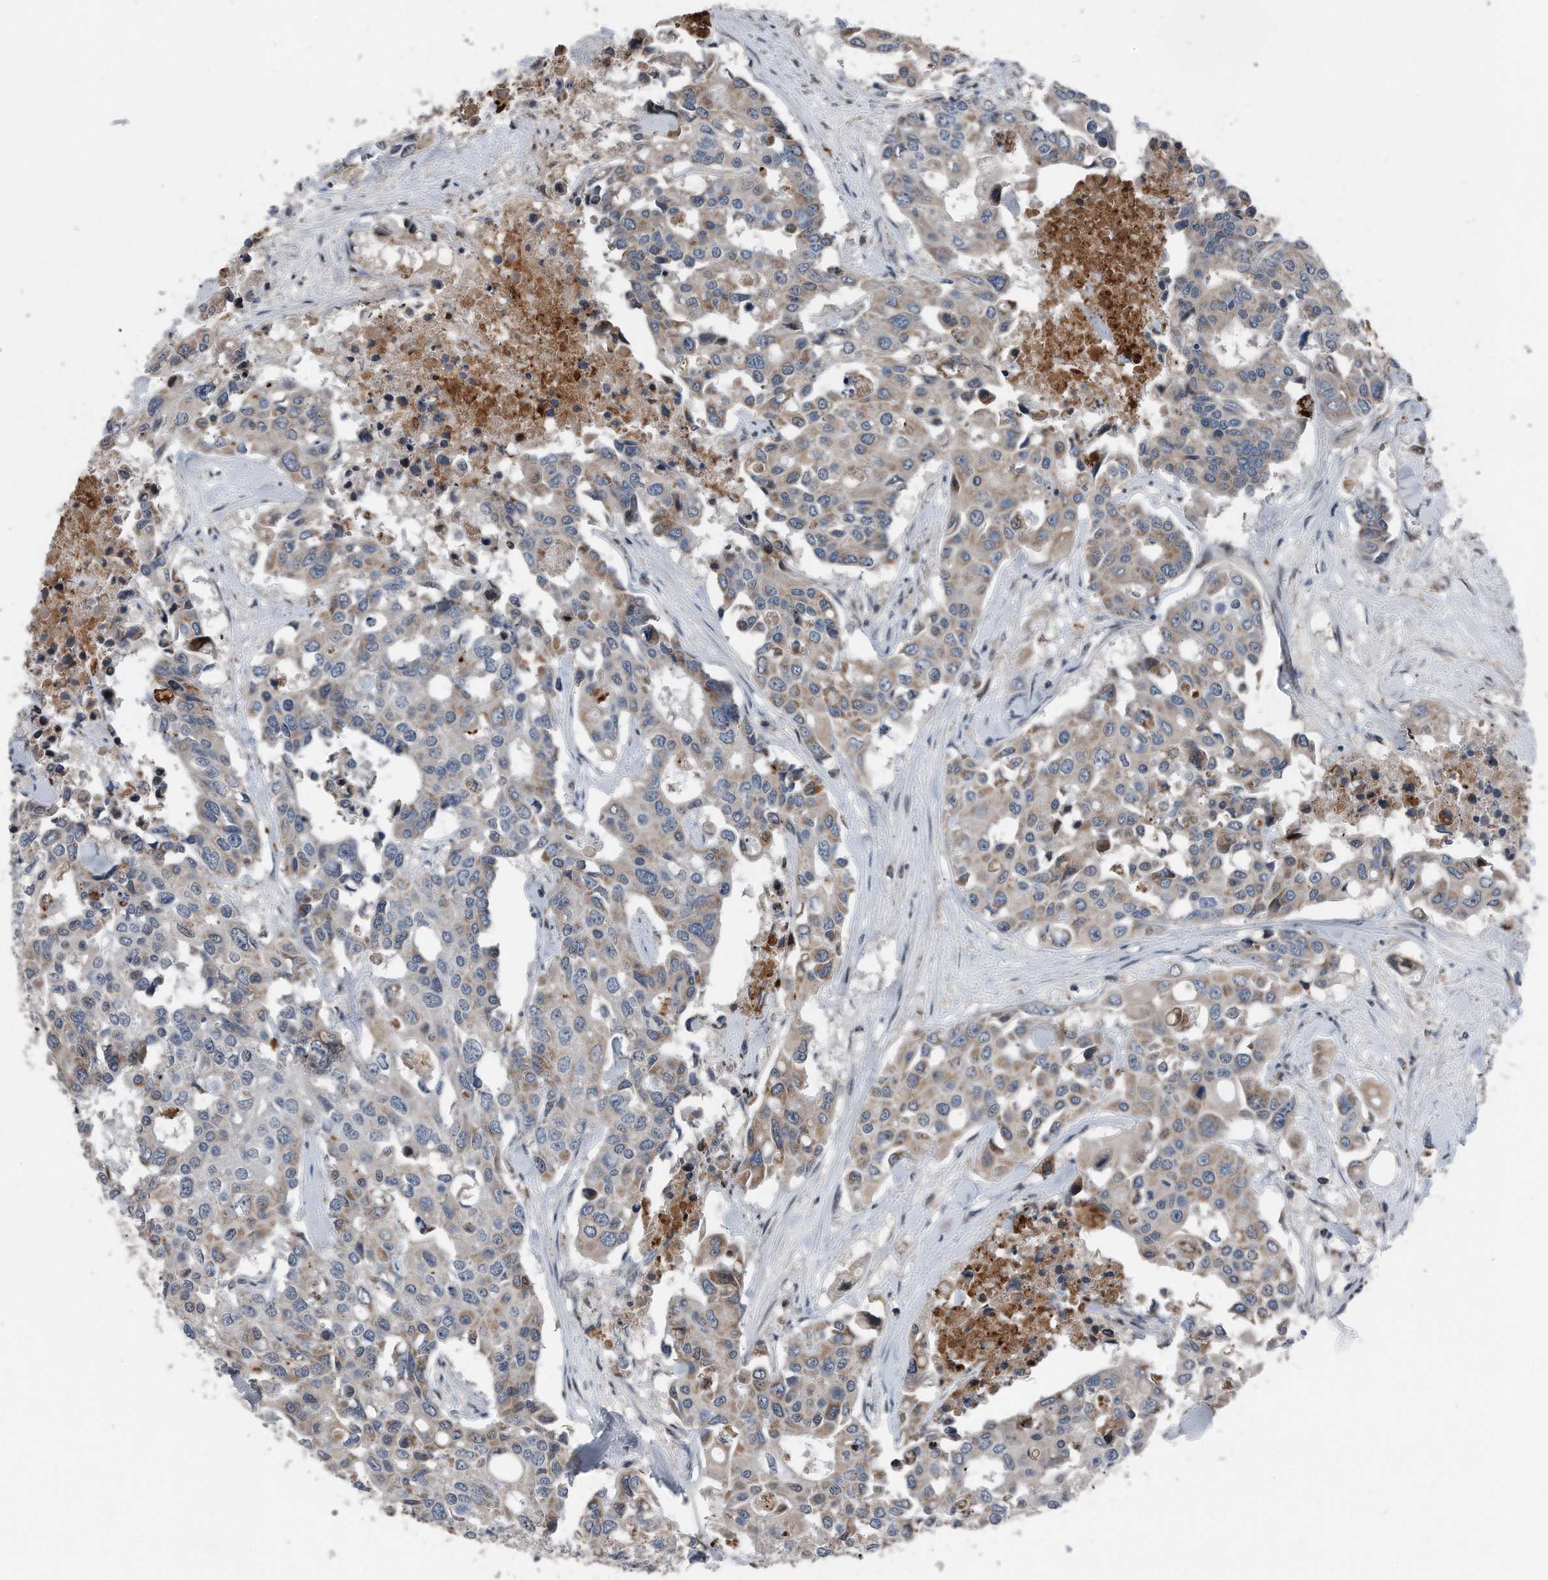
{"staining": {"intensity": "weak", "quantity": "25%-75%", "location": "cytoplasmic/membranous"}, "tissue": "colorectal cancer", "cell_type": "Tumor cells", "image_type": "cancer", "snomed": [{"axis": "morphology", "description": "Adenocarcinoma, NOS"}, {"axis": "topography", "description": "Colon"}], "caption": "Immunohistochemical staining of adenocarcinoma (colorectal) displays low levels of weak cytoplasmic/membranous expression in about 25%-75% of tumor cells.", "gene": "DST", "patient": {"sex": "male", "age": 77}}